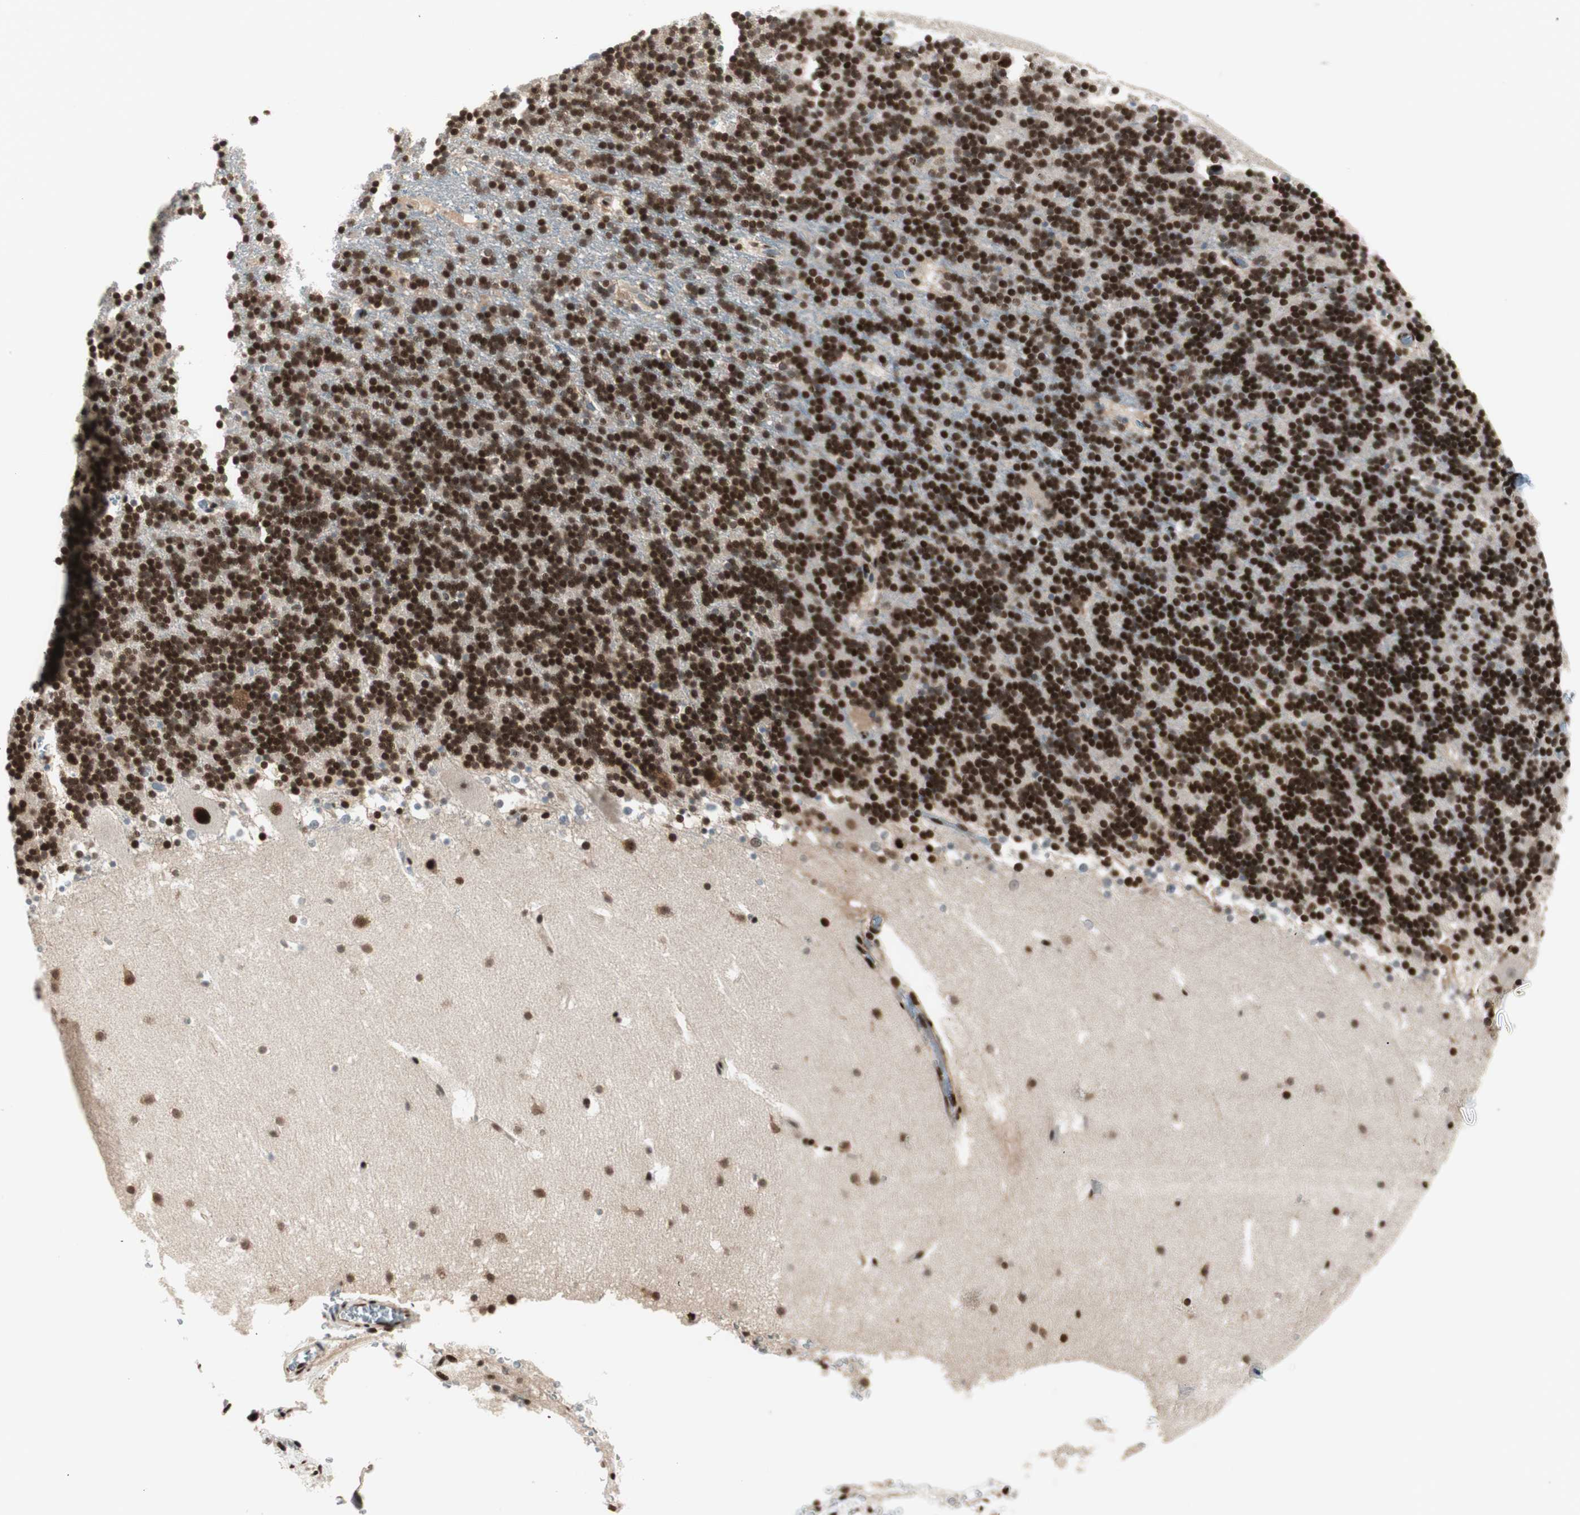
{"staining": {"intensity": "strong", "quantity": ">75%", "location": "nuclear"}, "tissue": "cerebellum", "cell_type": "Cells in granular layer", "image_type": "normal", "snomed": [{"axis": "morphology", "description": "Normal tissue, NOS"}, {"axis": "topography", "description": "Cerebellum"}], "caption": "Protein expression analysis of normal cerebellum displays strong nuclear expression in about >75% of cells in granular layer. (DAB = brown stain, brightfield microscopy at high magnification).", "gene": "HEXIM1", "patient": {"sex": "male", "age": 45}}